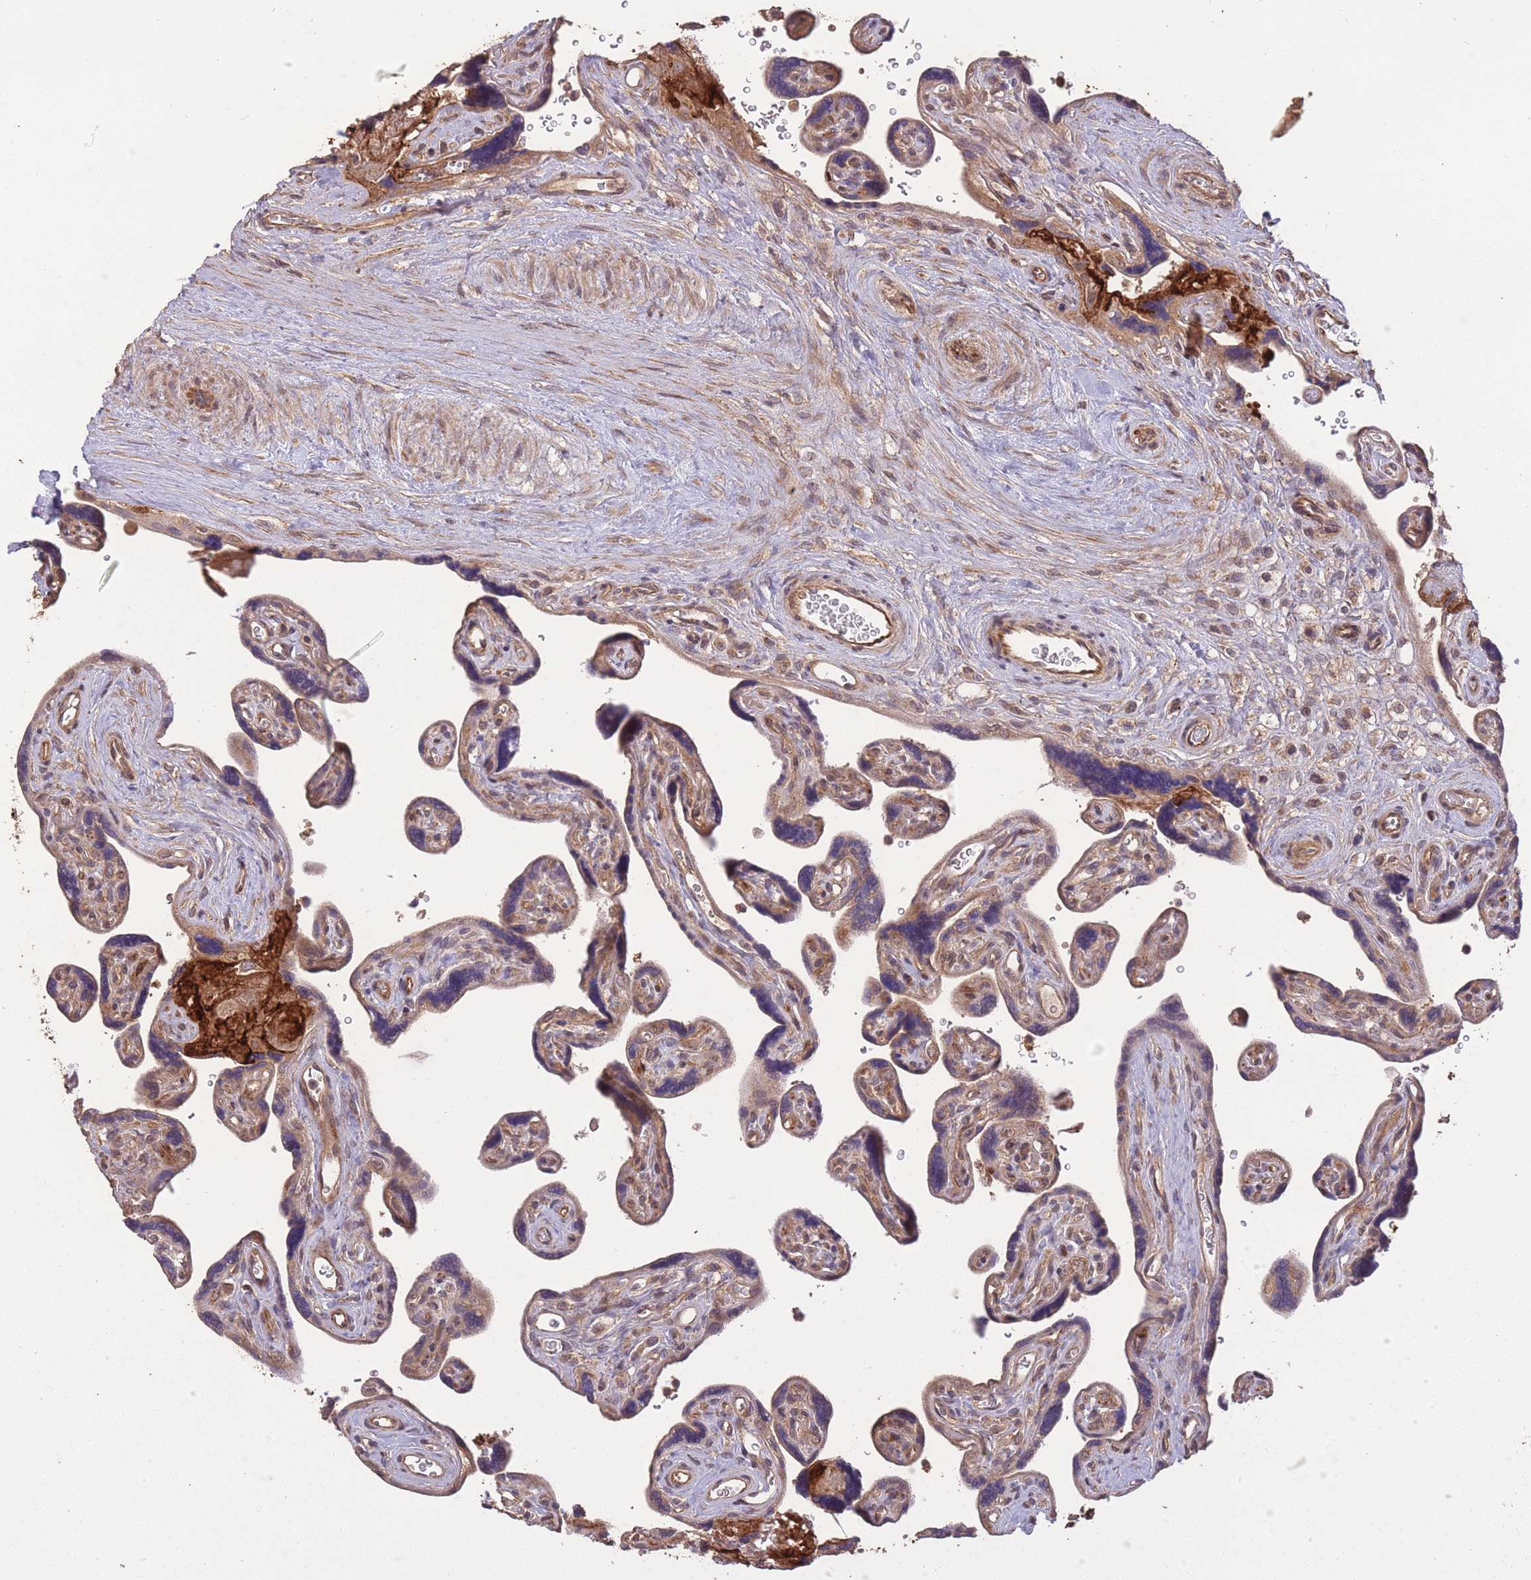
{"staining": {"intensity": "strong", "quantity": ">75%", "location": "cytoplasmic/membranous,nuclear"}, "tissue": "placenta", "cell_type": "Decidual cells", "image_type": "normal", "snomed": [{"axis": "morphology", "description": "Normal tissue, NOS"}, {"axis": "topography", "description": "Placenta"}], "caption": "A photomicrograph of human placenta stained for a protein shows strong cytoplasmic/membranous,nuclear brown staining in decidual cells.", "gene": "ERBB3", "patient": {"sex": "female", "age": 39}}